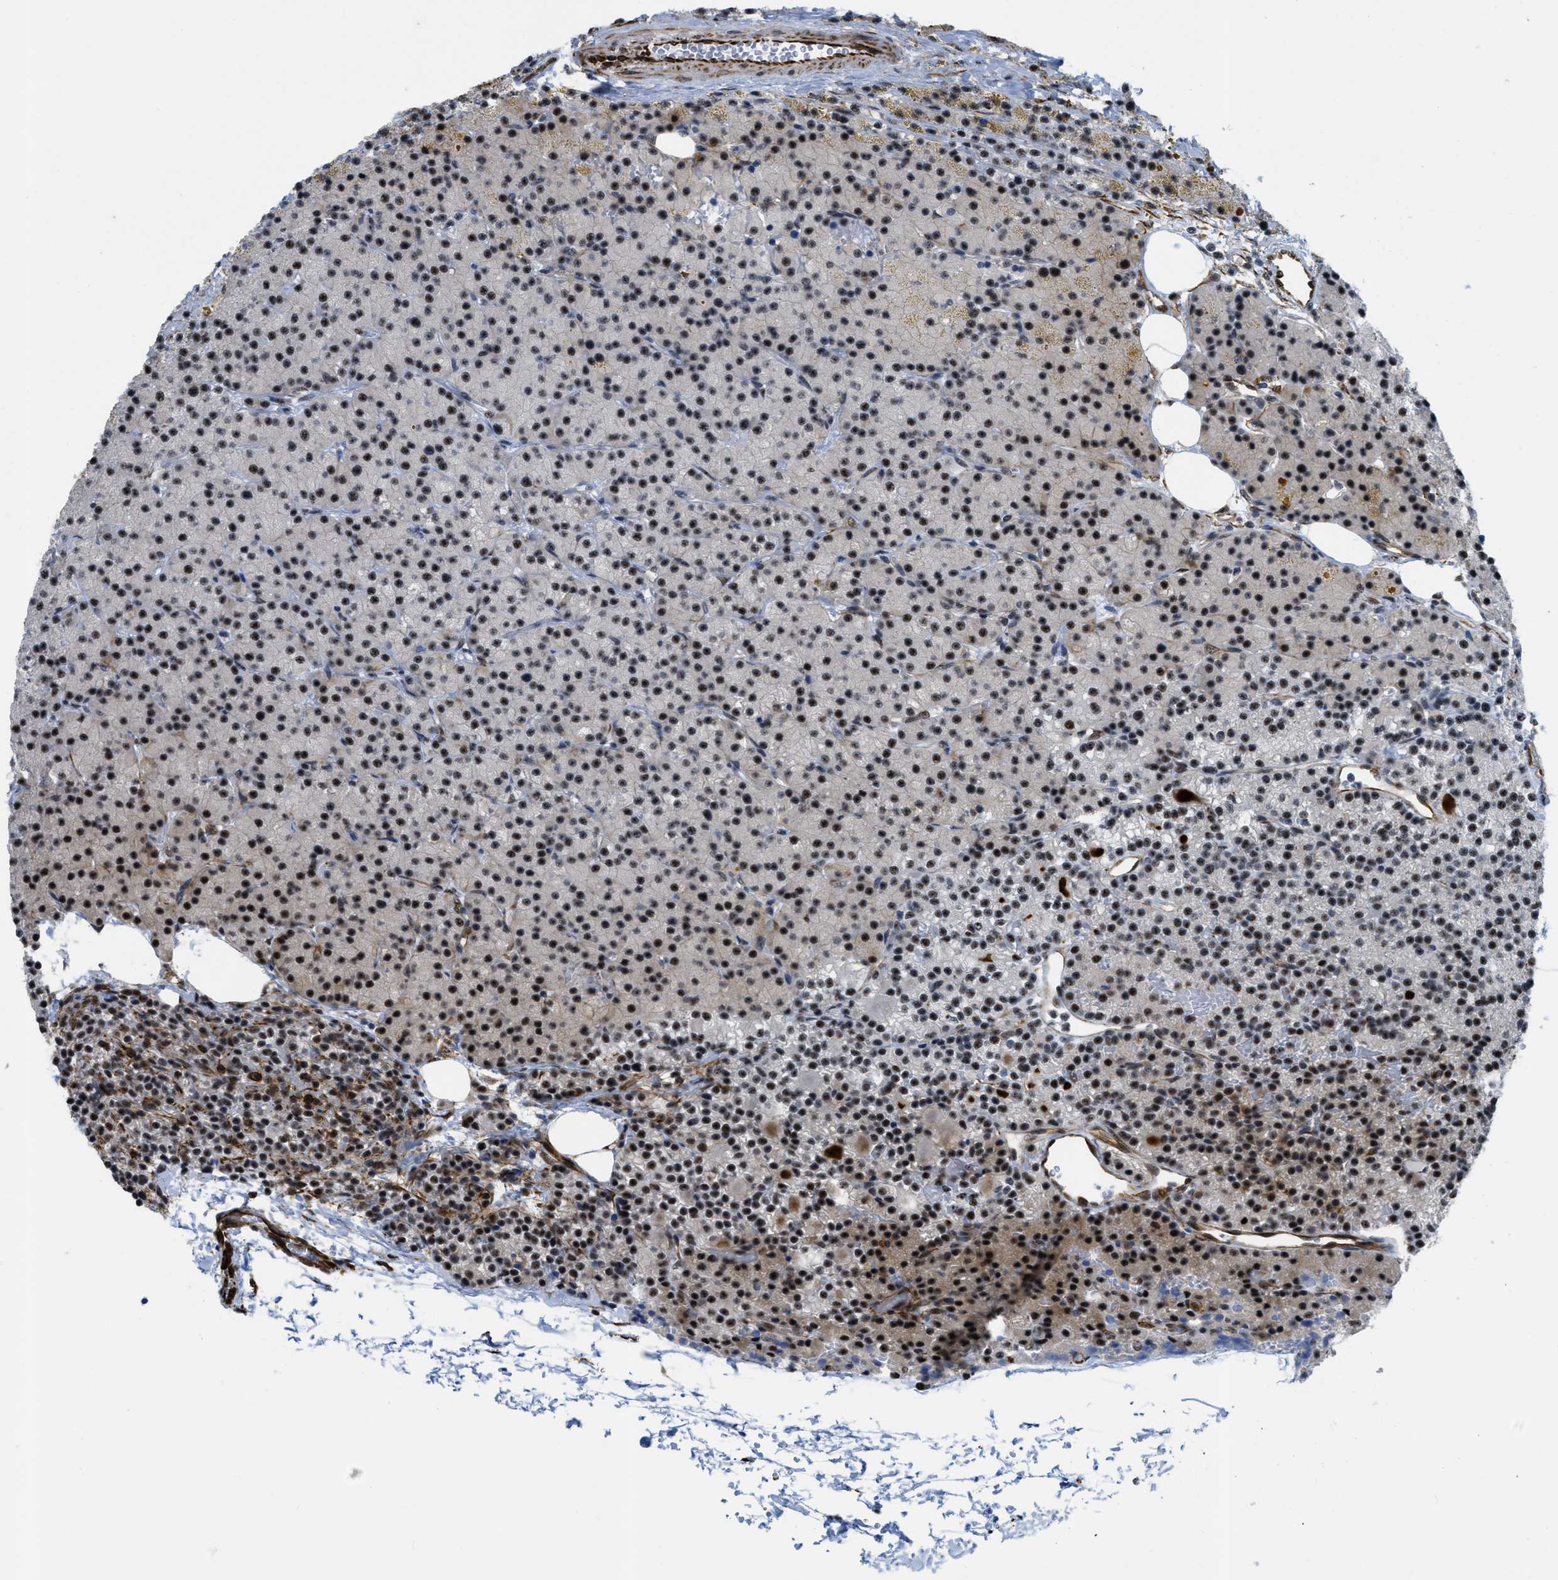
{"staining": {"intensity": "moderate", "quantity": ">75%", "location": "nuclear"}, "tissue": "parathyroid gland", "cell_type": "Glandular cells", "image_type": "normal", "snomed": [{"axis": "morphology", "description": "Normal tissue, NOS"}, {"axis": "morphology", "description": "Adenoma, NOS"}, {"axis": "topography", "description": "Parathyroid gland"}], "caption": "Moderate nuclear staining for a protein is identified in approximately >75% of glandular cells of benign parathyroid gland using IHC.", "gene": "LRRC8B", "patient": {"sex": "male", "age": 75}}